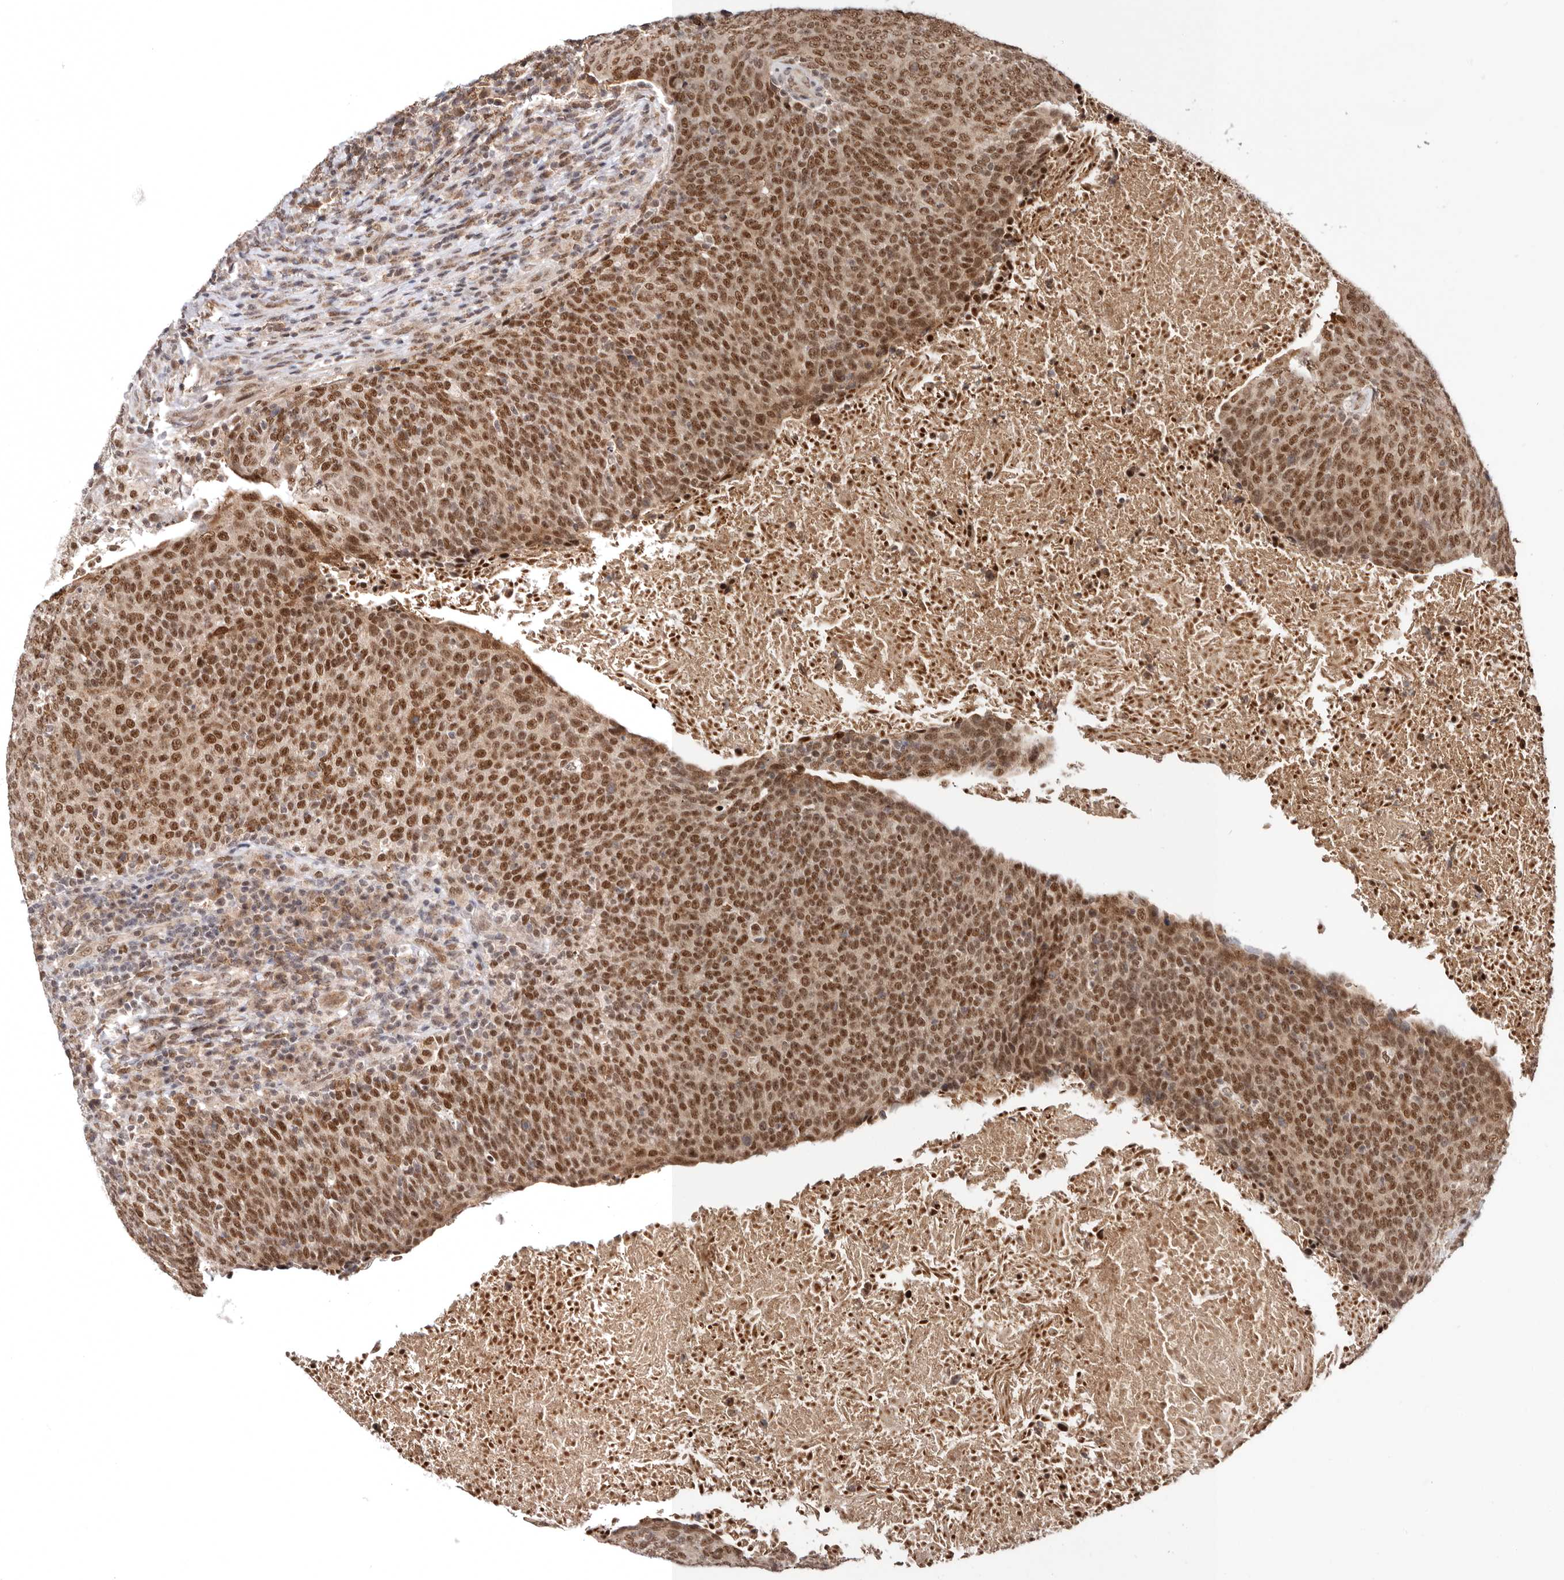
{"staining": {"intensity": "strong", "quantity": ">75%", "location": "nuclear"}, "tissue": "head and neck cancer", "cell_type": "Tumor cells", "image_type": "cancer", "snomed": [{"axis": "morphology", "description": "Squamous cell carcinoma, NOS"}, {"axis": "morphology", "description": "Squamous cell carcinoma, metastatic, NOS"}, {"axis": "topography", "description": "Lymph node"}, {"axis": "topography", "description": "Head-Neck"}], "caption": "This image displays immunohistochemistry staining of human head and neck squamous cell carcinoma, with high strong nuclear expression in about >75% of tumor cells.", "gene": "MED8", "patient": {"sex": "male", "age": 62}}